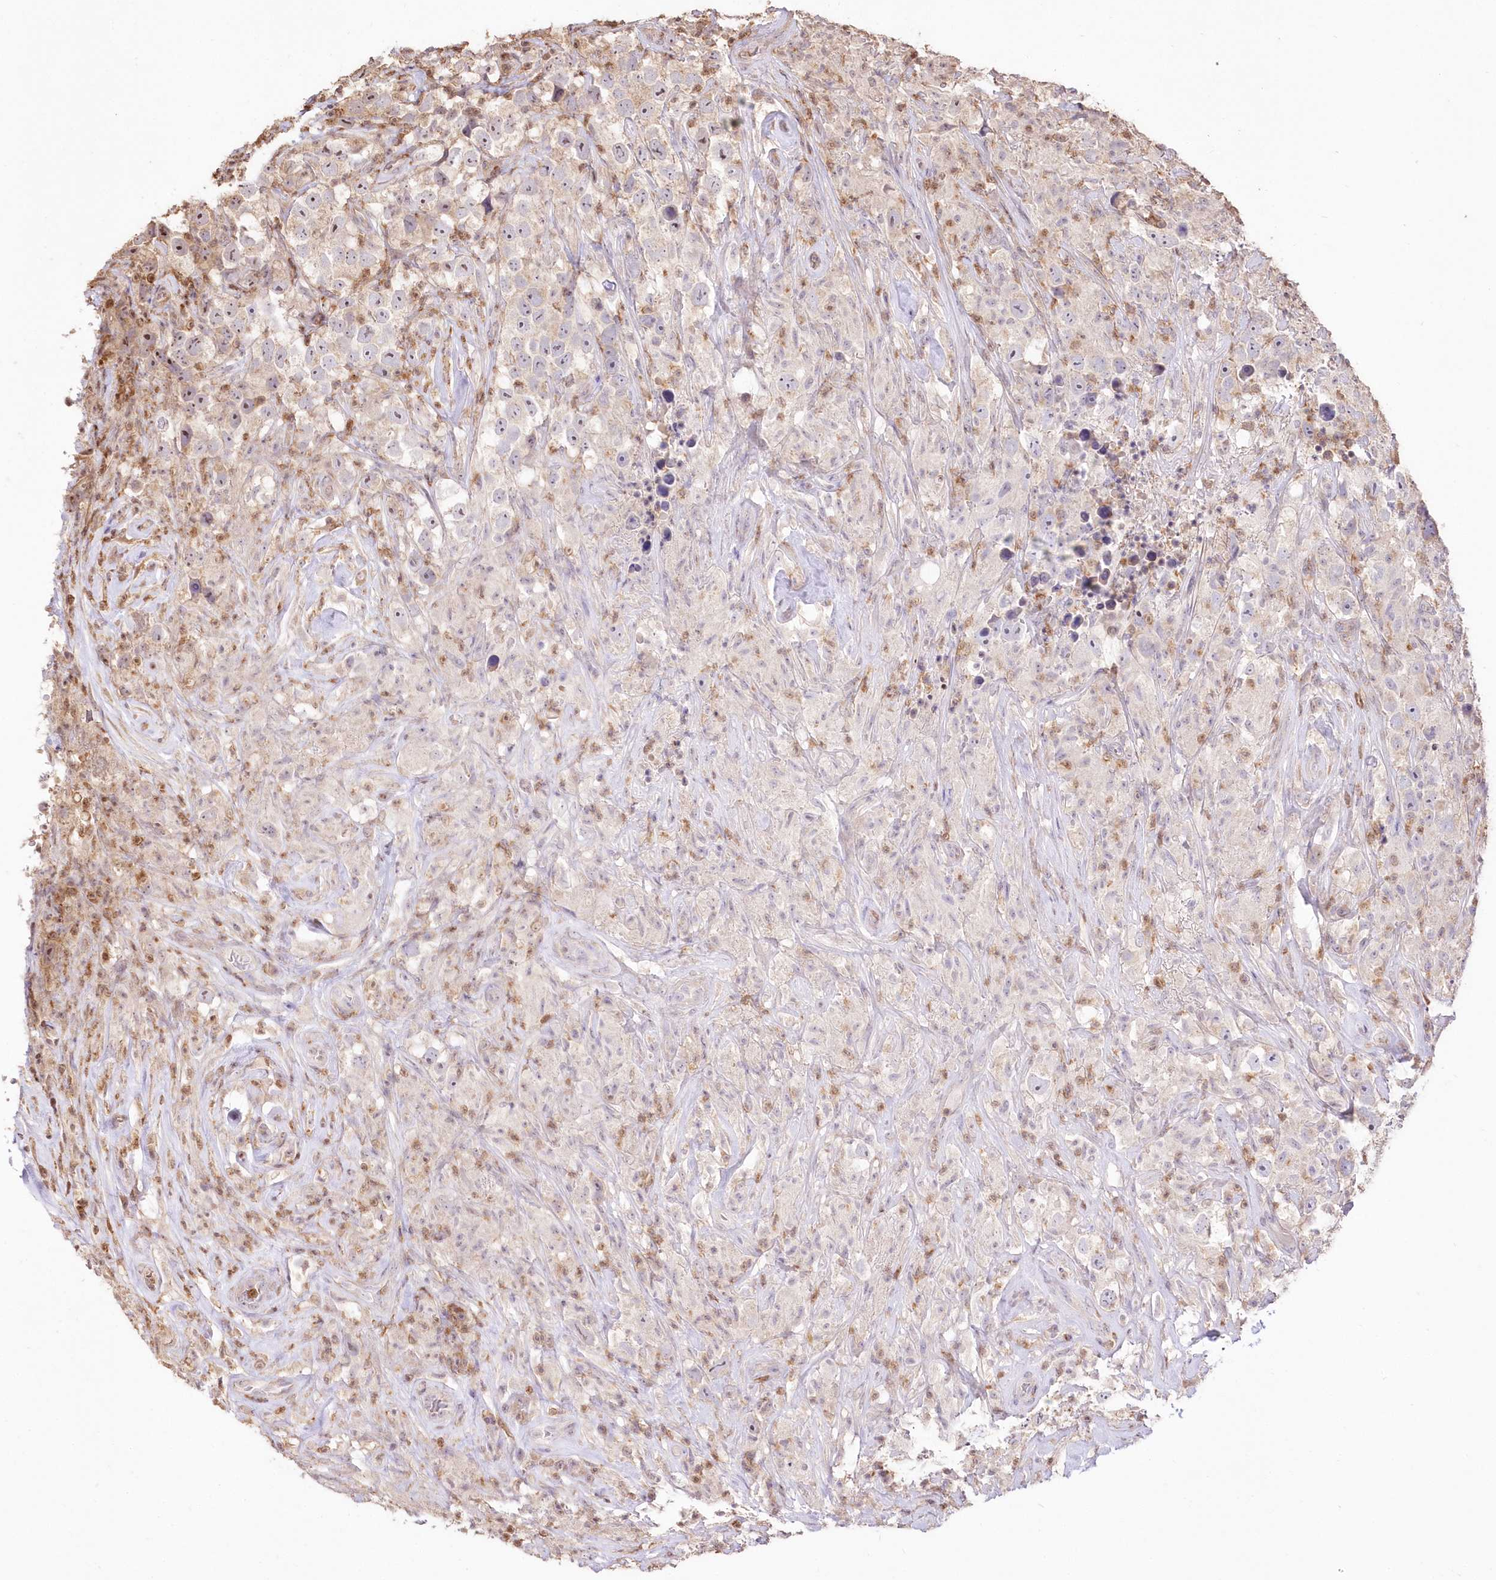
{"staining": {"intensity": "negative", "quantity": "none", "location": "none"}, "tissue": "testis cancer", "cell_type": "Tumor cells", "image_type": "cancer", "snomed": [{"axis": "morphology", "description": "Seminoma, NOS"}, {"axis": "topography", "description": "Testis"}], "caption": "A high-resolution image shows immunohistochemistry (IHC) staining of testis cancer (seminoma), which shows no significant expression in tumor cells.", "gene": "STK17B", "patient": {"sex": "male", "age": 49}}